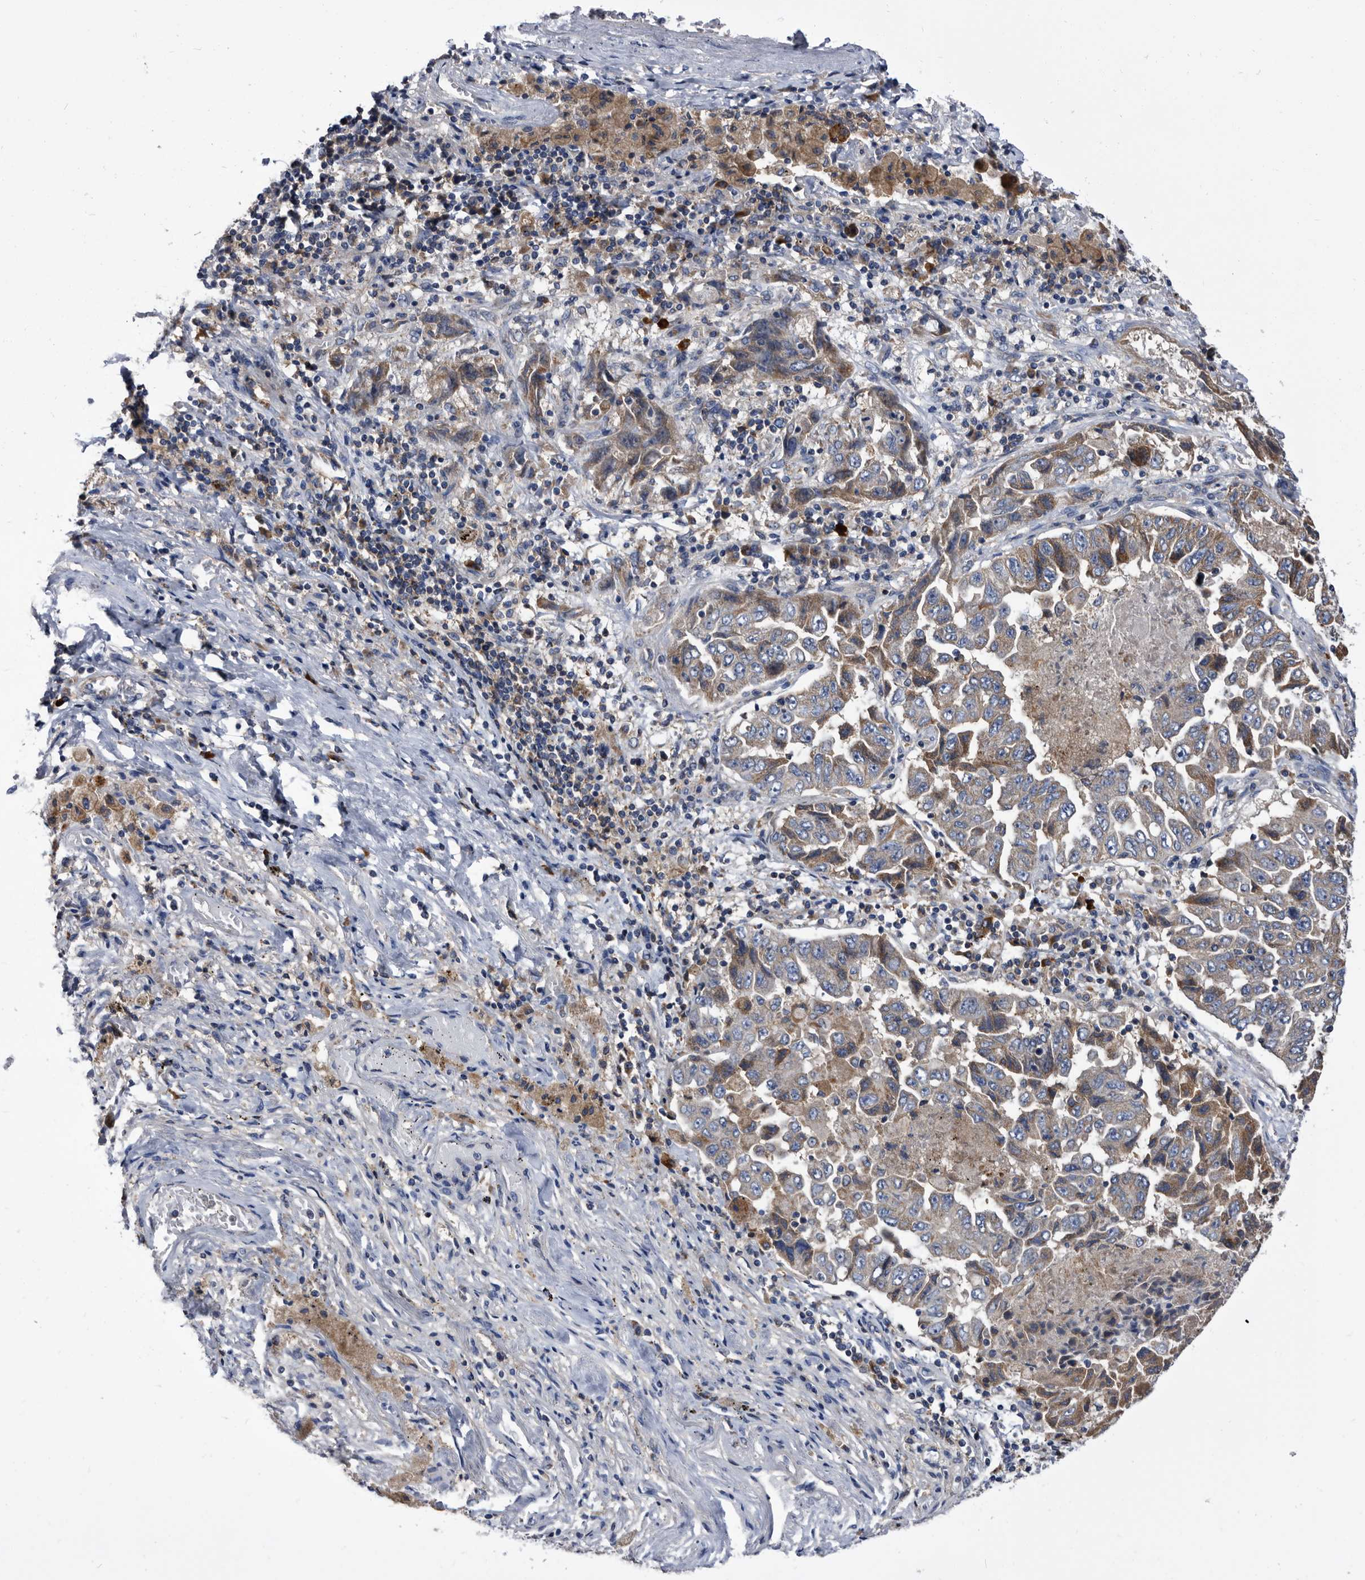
{"staining": {"intensity": "moderate", "quantity": ">75%", "location": "cytoplasmic/membranous"}, "tissue": "lung cancer", "cell_type": "Tumor cells", "image_type": "cancer", "snomed": [{"axis": "morphology", "description": "Adenocarcinoma, NOS"}, {"axis": "topography", "description": "Lung"}], "caption": "DAB (3,3'-diaminobenzidine) immunohistochemical staining of lung cancer demonstrates moderate cytoplasmic/membranous protein expression in approximately >75% of tumor cells.", "gene": "DTNBP1", "patient": {"sex": "female", "age": 51}}